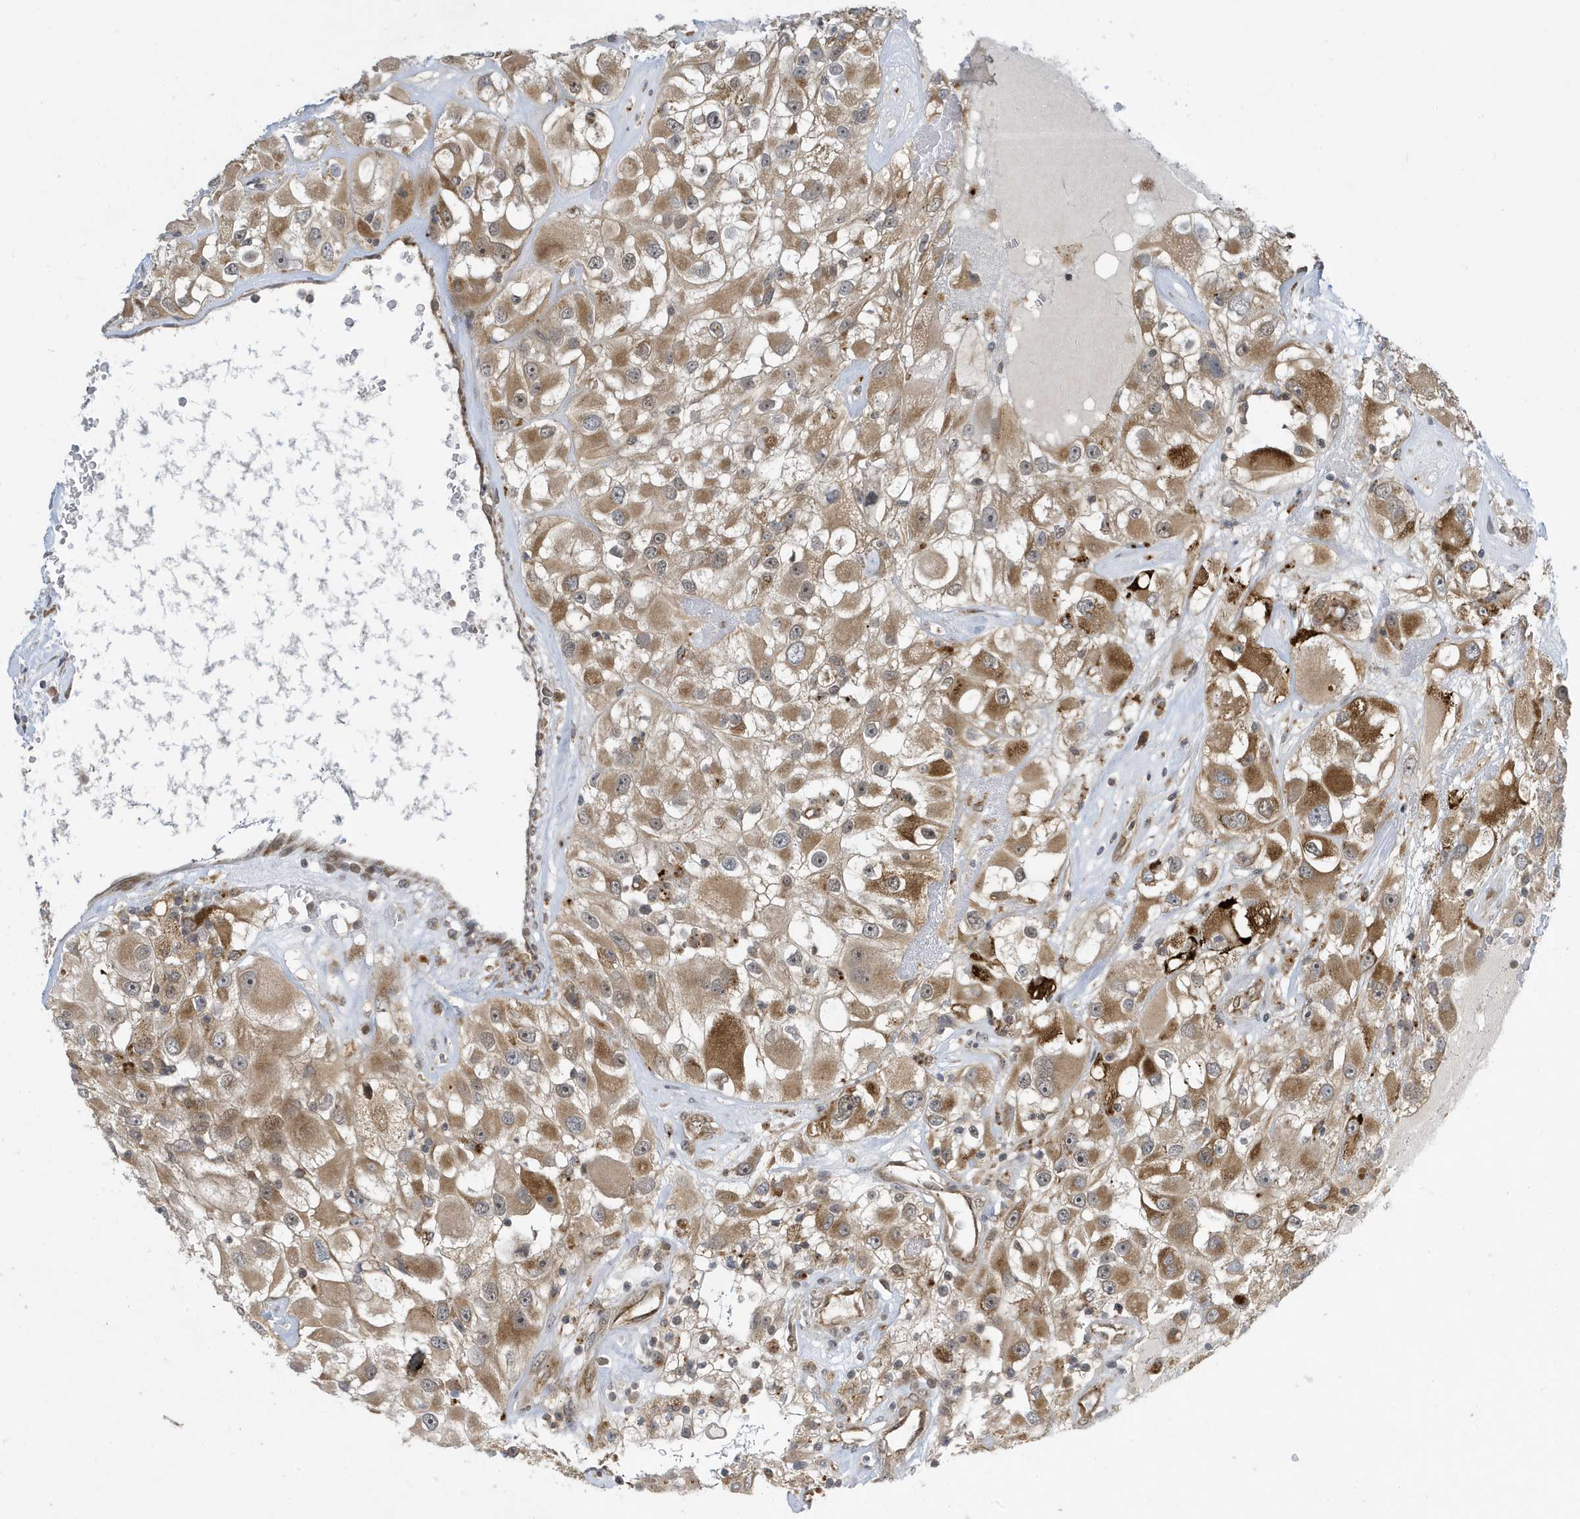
{"staining": {"intensity": "moderate", "quantity": ">75%", "location": "cytoplasmic/membranous"}, "tissue": "renal cancer", "cell_type": "Tumor cells", "image_type": "cancer", "snomed": [{"axis": "morphology", "description": "Adenocarcinoma, NOS"}, {"axis": "topography", "description": "Kidney"}], "caption": "Renal adenocarcinoma stained for a protein (brown) exhibits moderate cytoplasmic/membranous positive expression in about >75% of tumor cells.", "gene": "NCOA7", "patient": {"sex": "female", "age": 52}}